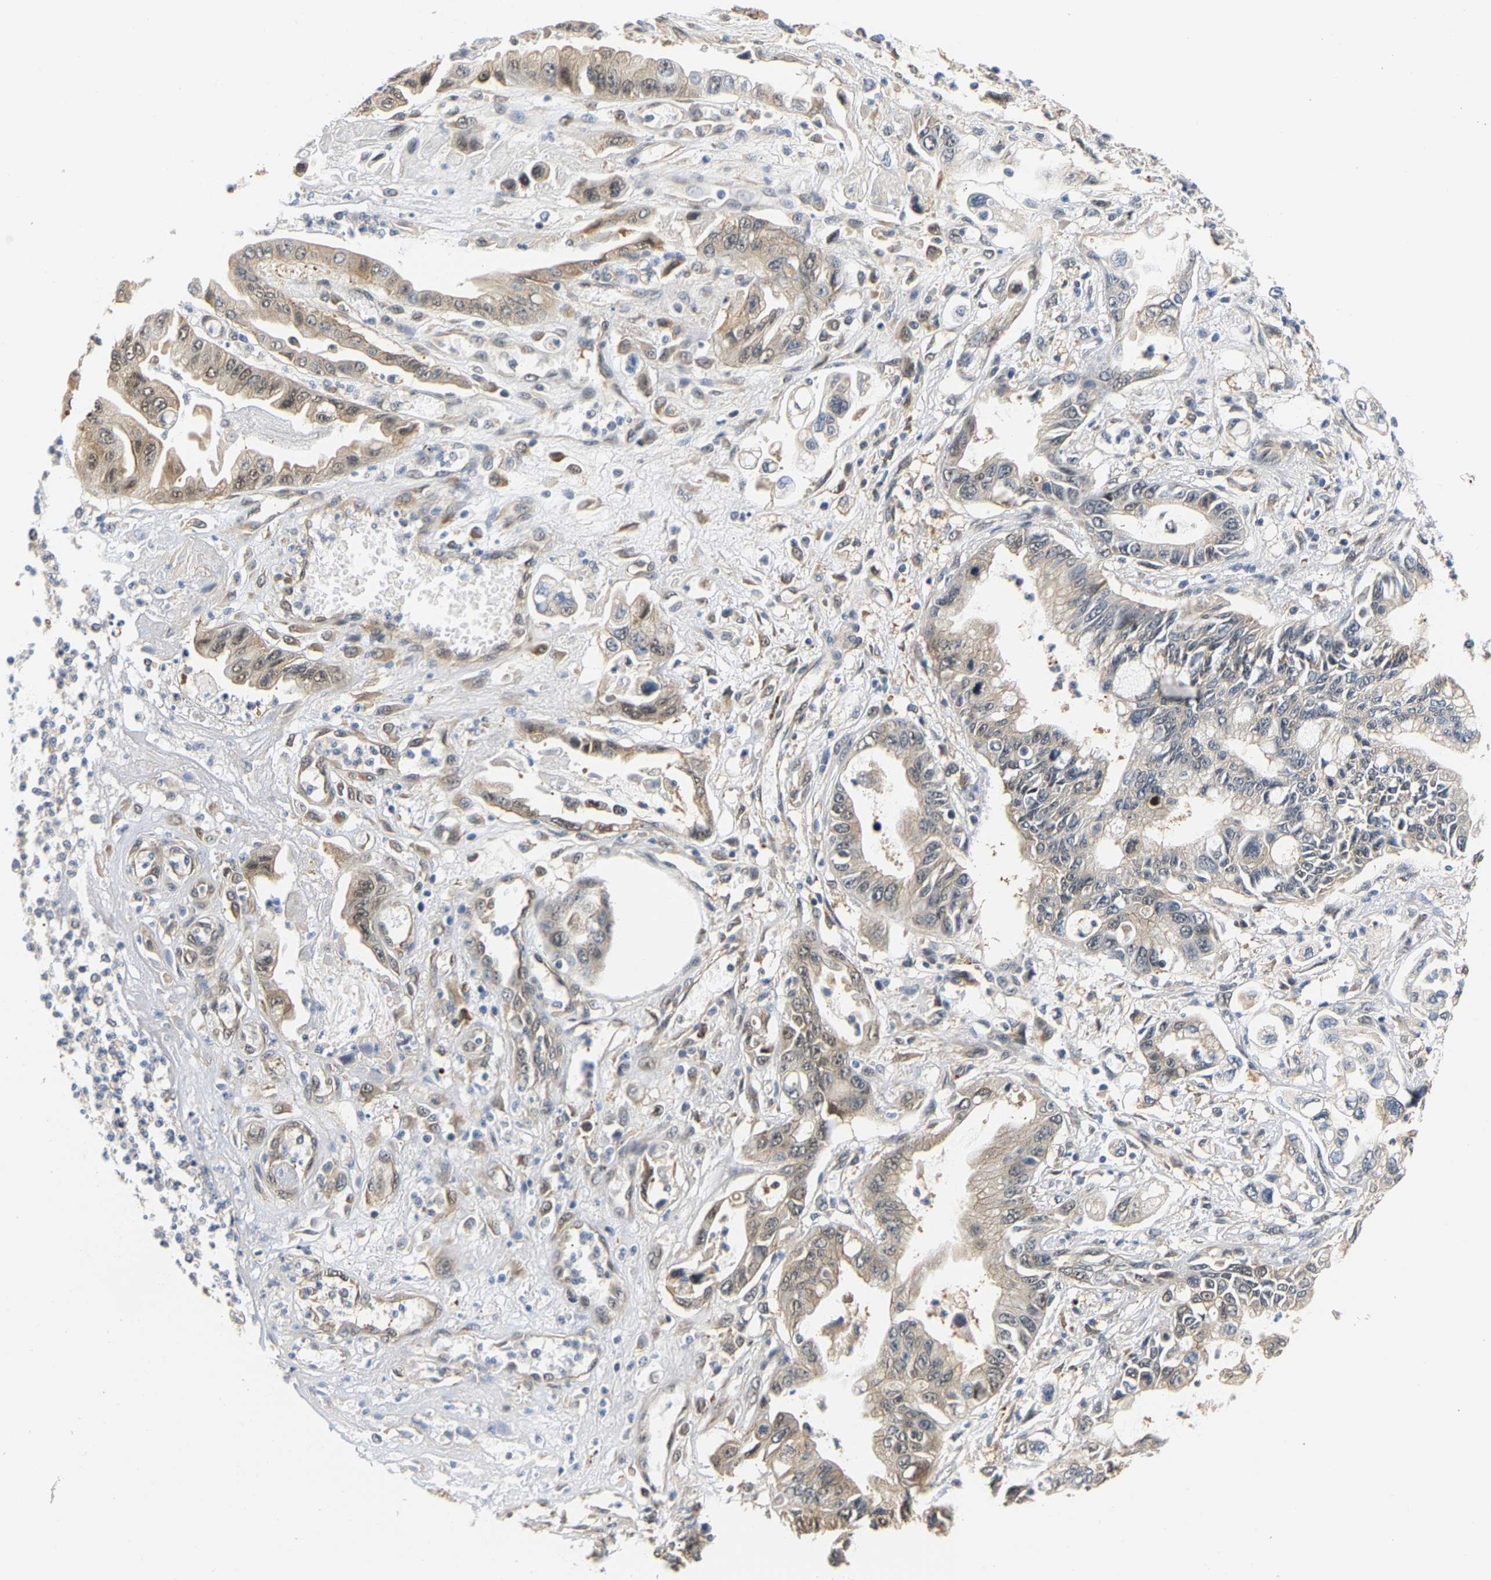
{"staining": {"intensity": "weak", "quantity": "25%-75%", "location": "cytoplasmic/membranous,nuclear"}, "tissue": "pancreatic cancer", "cell_type": "Tumor cells", "image_type": "cancer", "snomed": [{"axis": "morphology", "description": "Adenocarcinoma, NOS"}, {"axis": "topography", "description": "Pancreas"}], "caption": "Immunohistochemical staining of pancreatic cancer (adenocarcinoma) displays low levels of weak cytoplasmic/membranous and nuclear expression in approximately 25%-75% of tumor cells.", "gene": "LARP6", "patient": {"sex": "male", "age": 56}}